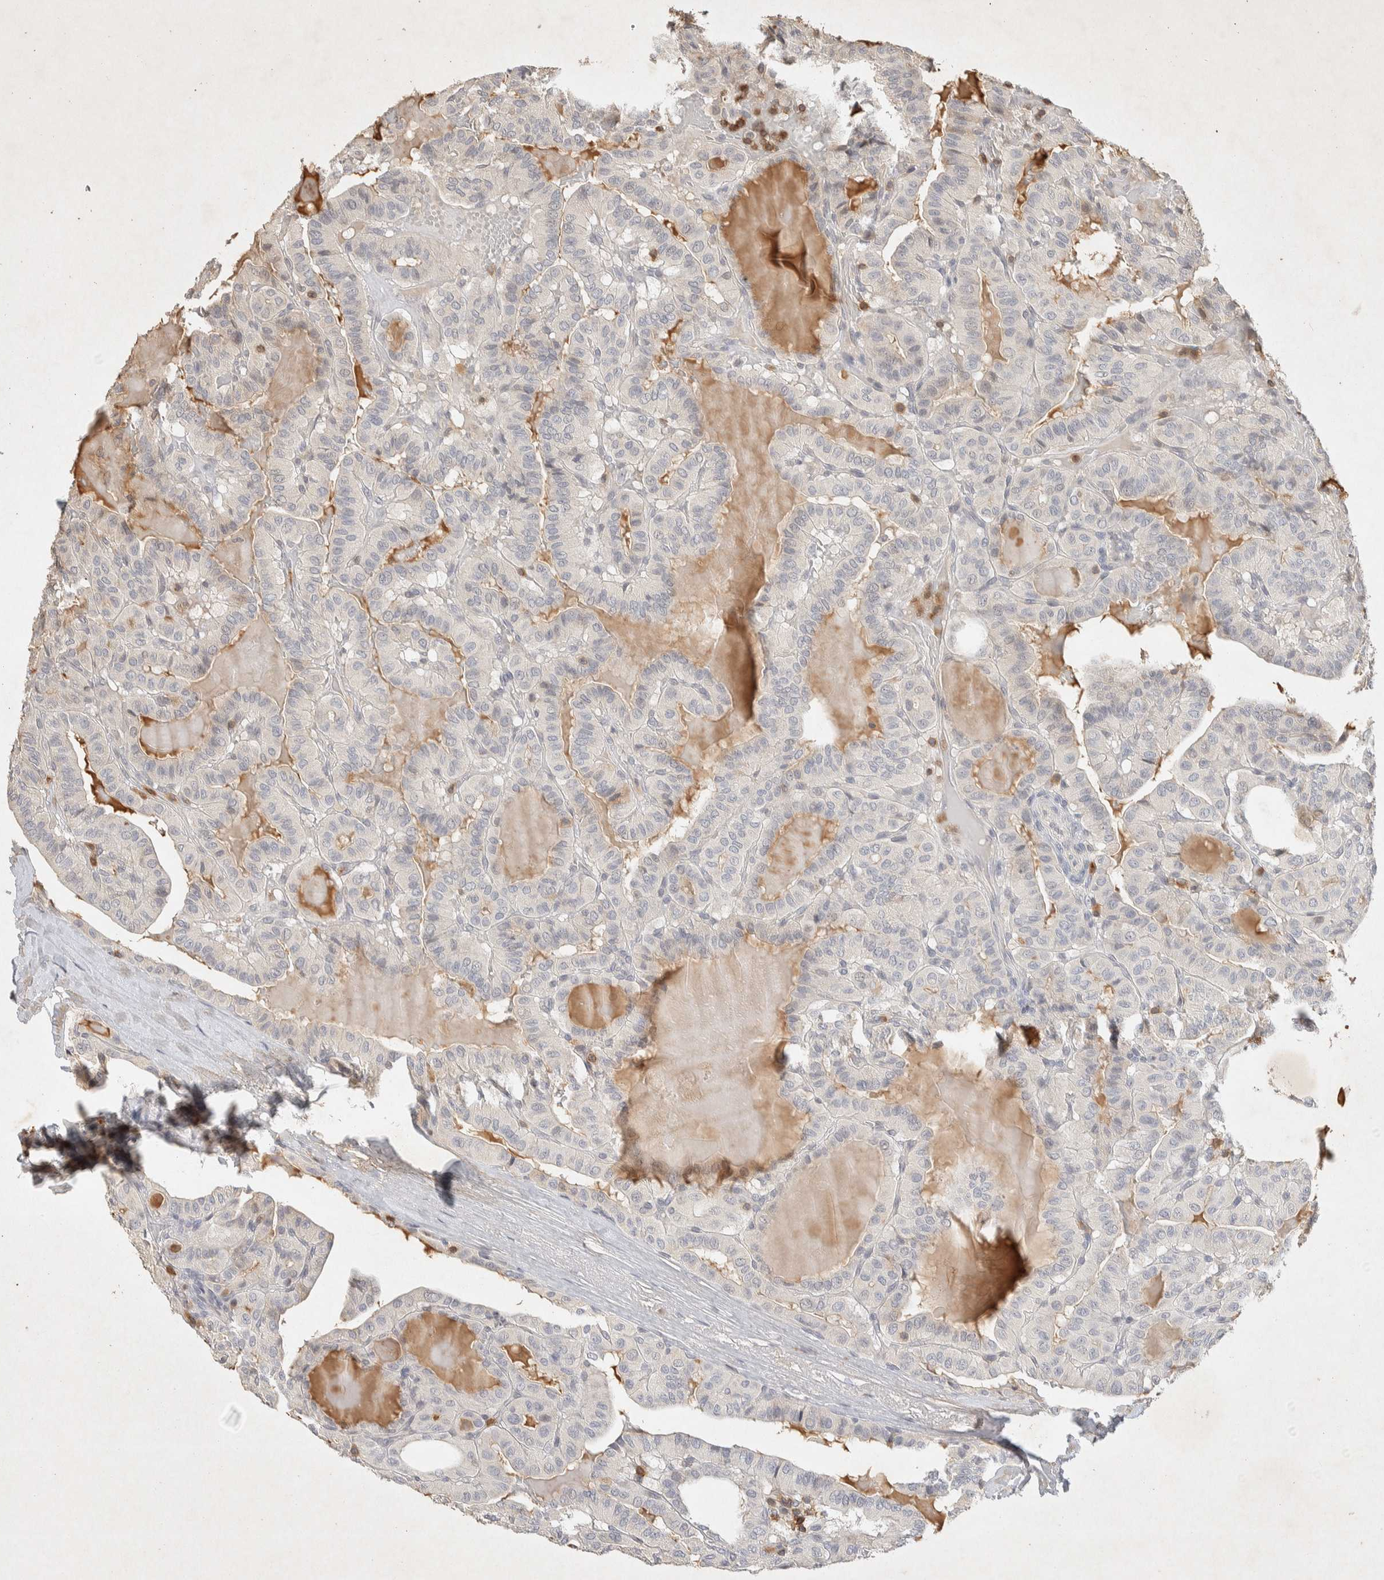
{"staining": {"intensity": "negative", "quantity": "none", "location": "none"}, "tissue": "thyroid cancer", "cell_type": "Tumor cells", "image_type": "cancer", "snomed": [{"axis": "morphology", "description": "Papillary adenocarcinoma, NOS"}, {"axis": "topography", "description": "Thyroid gland"}], "caption": "The photomicrograph exhibits no significant expression in tumor cells of papillary adenocarcinoma (thyroid). The staining was performed using DAB to visualize the protein expression in brown, while the nuclei were stained in blue with hematoxylin (Magnification: 20x).", "gene": "RAC2", "patient": {"sex": "male", "age": 77}}